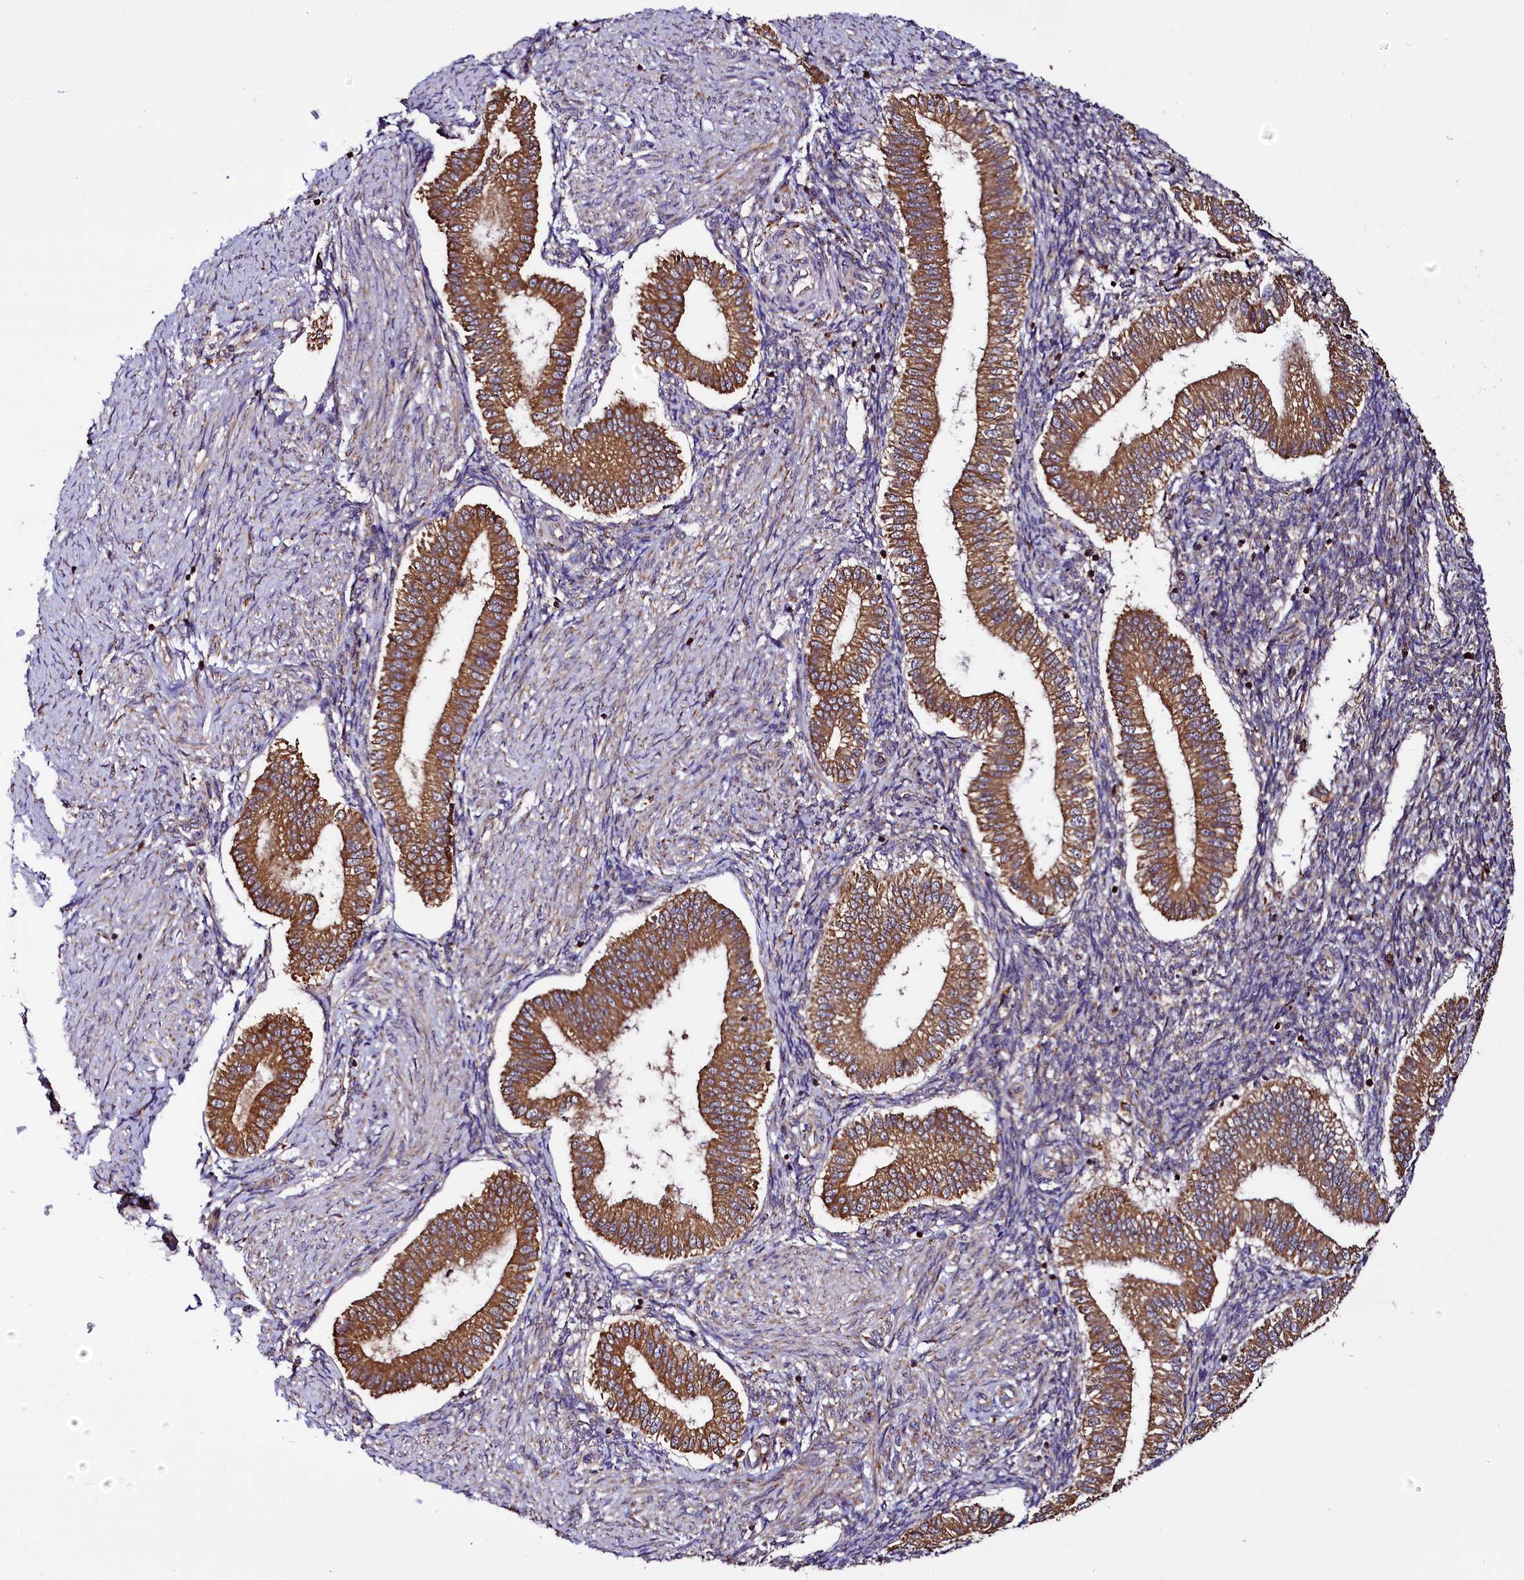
{"staining": {"intensity": "negative", "quantity": "none", "location": "none"}, "tissue": "endometrium", "cell_type": "Cells in endometrial stroma", "image_type": "normal", "snomed": [{"axis": "morphology", "description": "Normal tissue, NOS"}, {"axis": "topography", "description": "Endometrium"}], "caption": "IHC histopathology image of unremarkable endometrium: endometrium stained with DAB shows no significant protein staining in cells in endometrial stroma. (Immunohistochemistry (ihc), brightfield microscopy, high magnification).", "gene": "UFM1", "patient": {"sex": "female", "age": 24}}